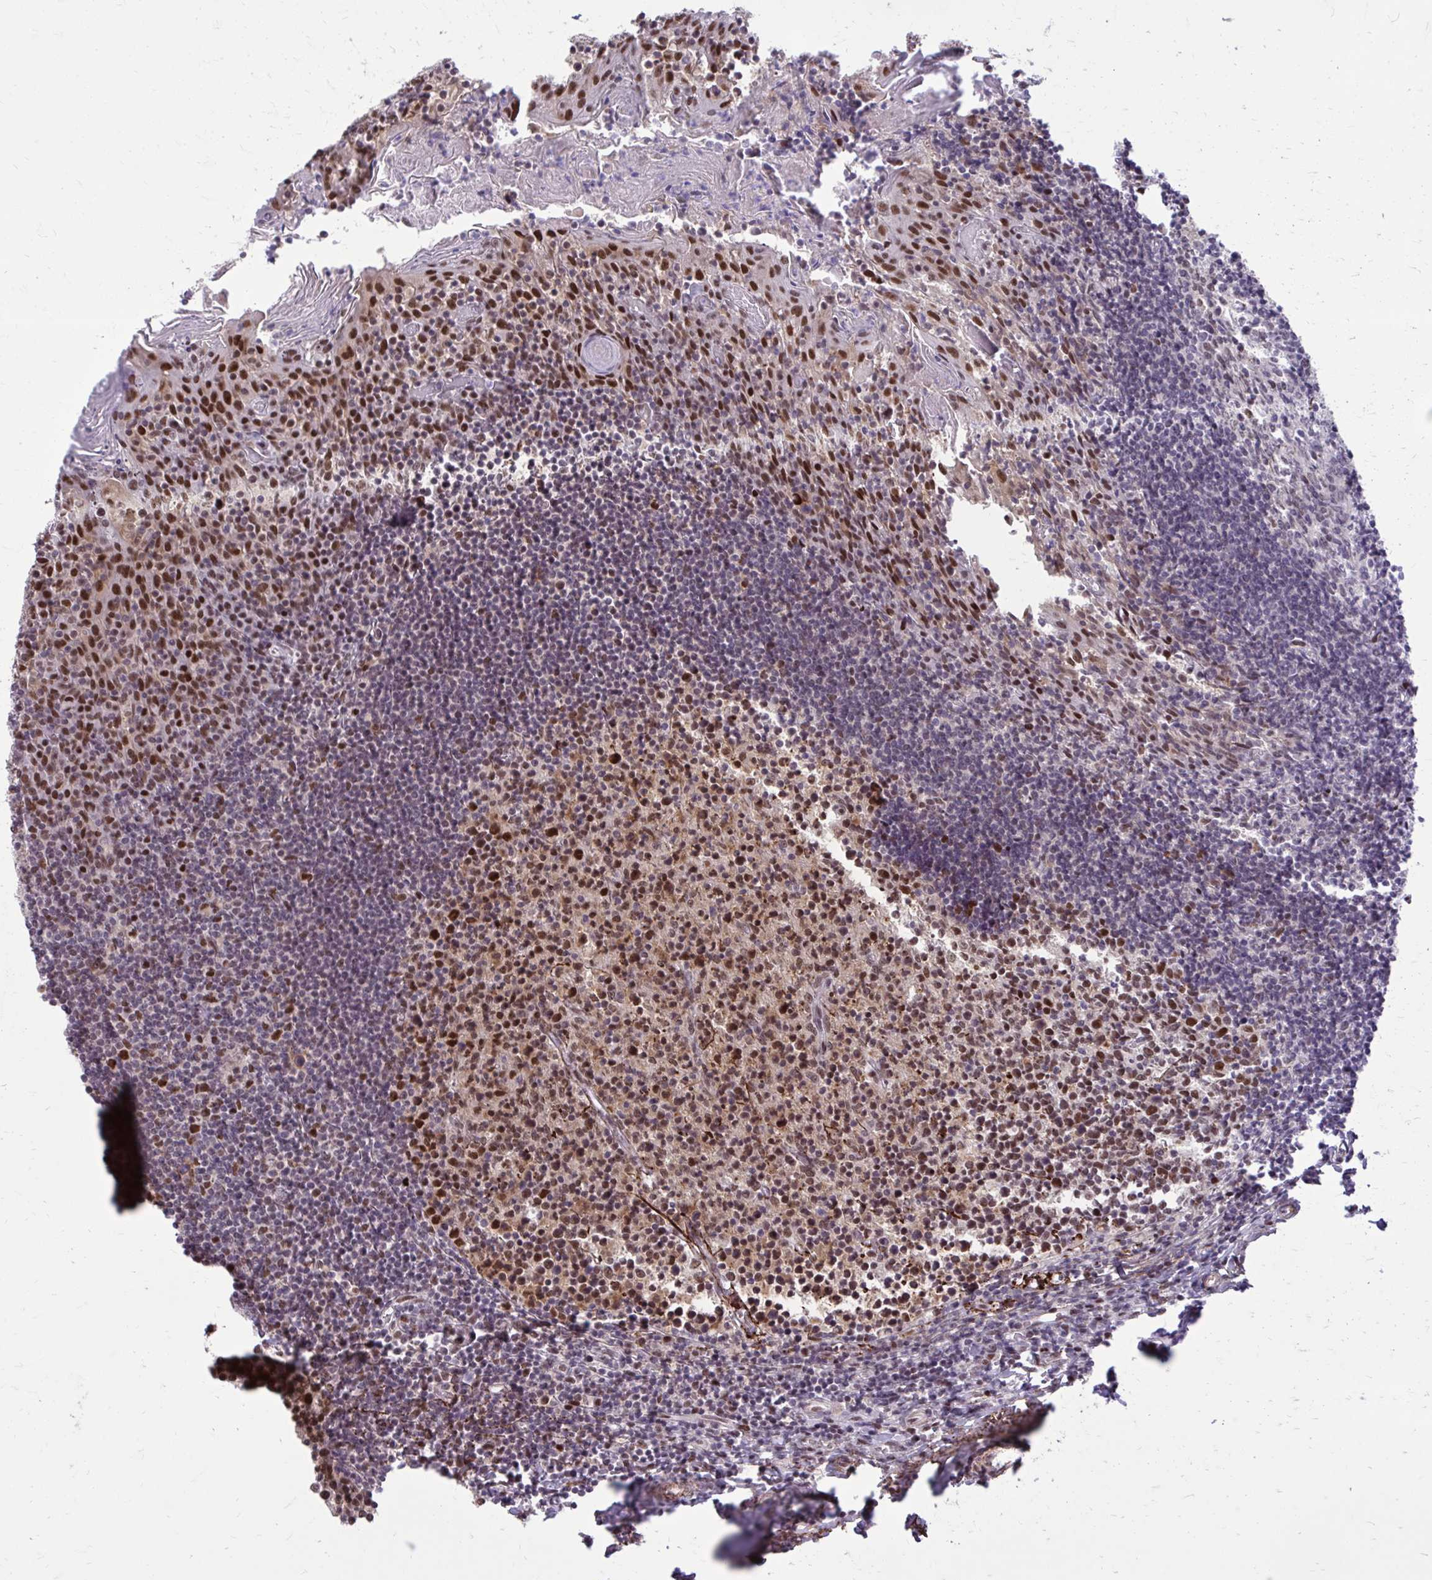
{"staining": {"intensity": "moderate", "quantity": ">75%", "location": "nuclear"}, "tissue": "tonsil", "cell_type": "Germinal center cells", "image_type": "normal", "snomed": [{"axis": "morphology", "description": "Normal tissue, NOS"}, {"axis": "topography", "description": "Tonsil"}], "caption": "Immunohistochemistry of unremarkable tonsil reveals medium levels of moderate nuclear expression in about >75% of germinal center cells.", "gene": "PSME4", "patient": {"sex": "female", "age": 10}}